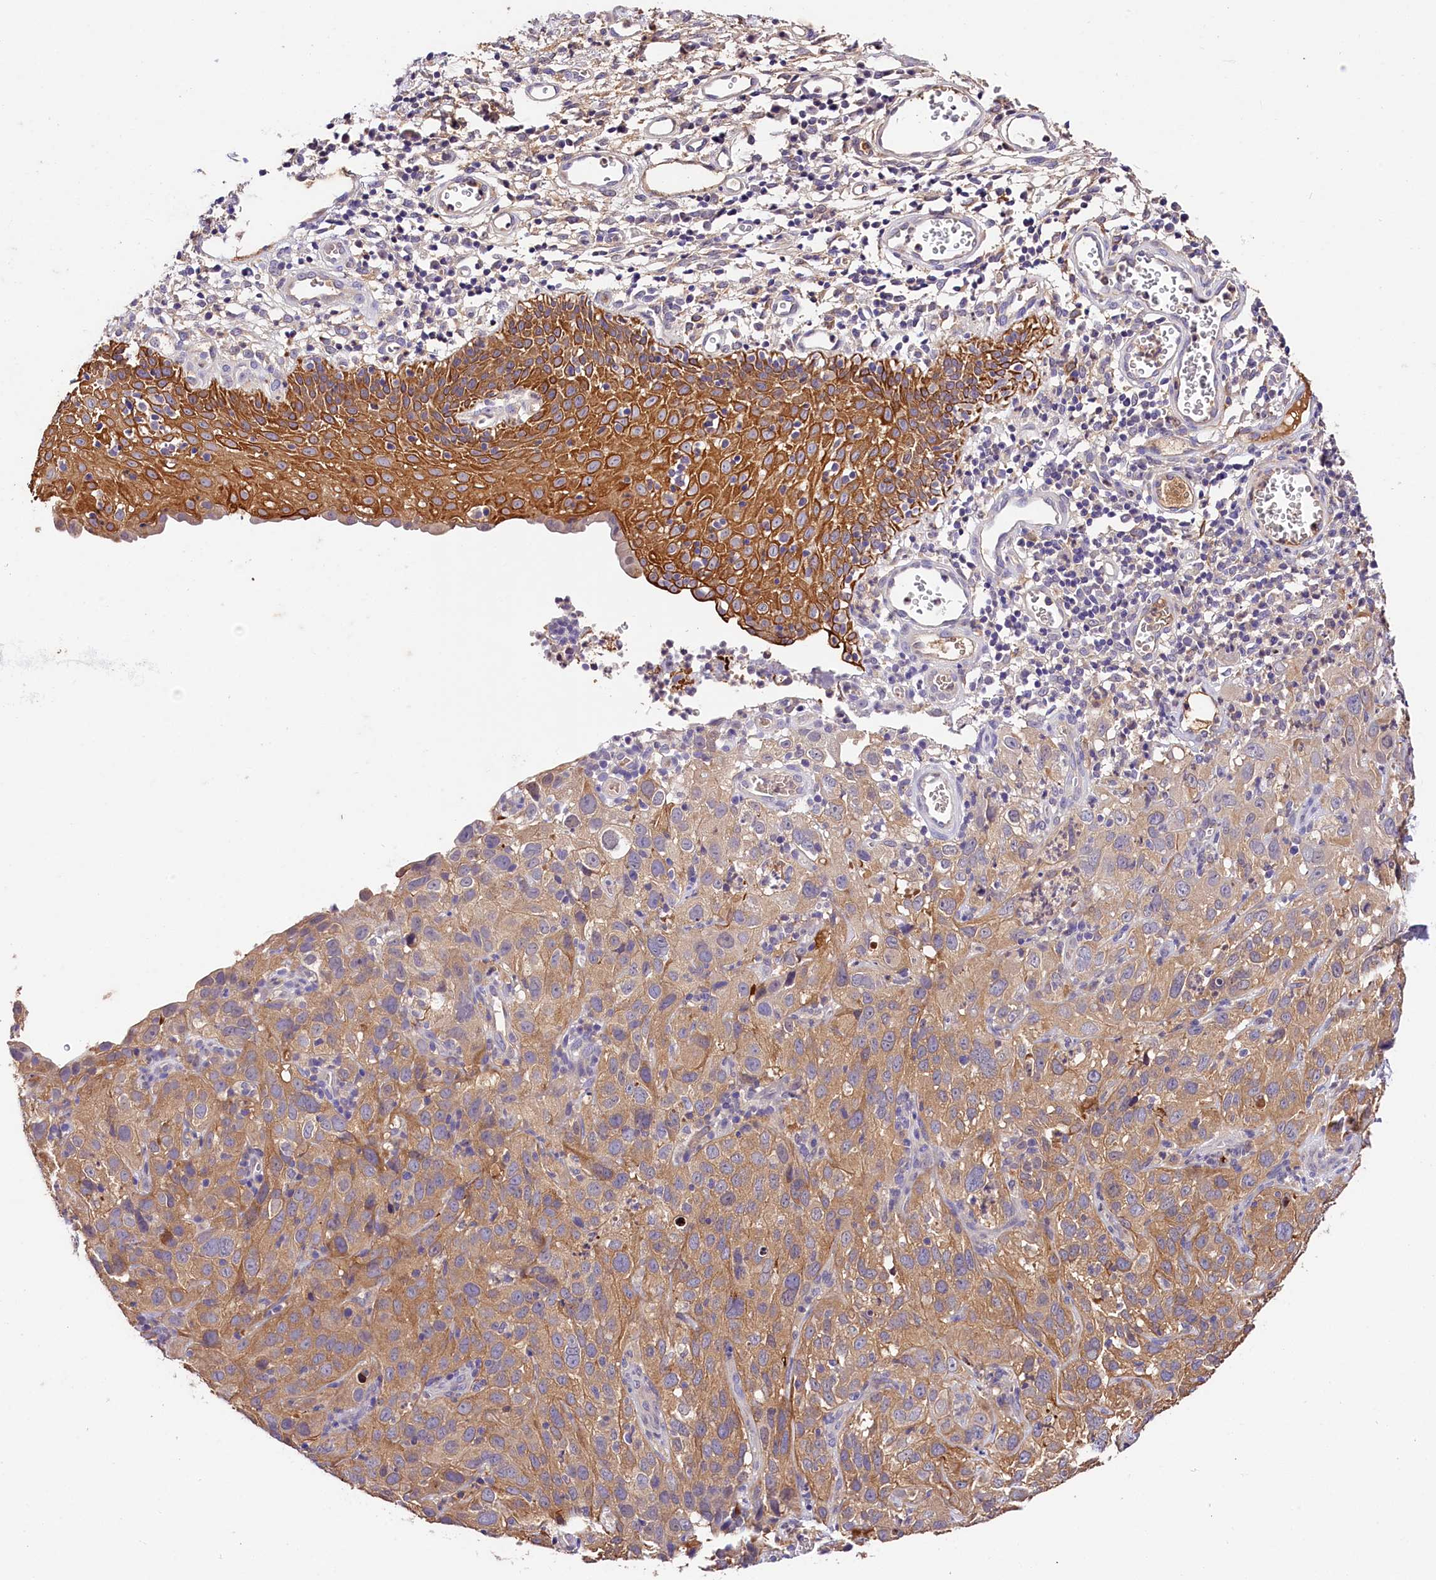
{"staining": {"intensity": "moderate", "quantity": ">75%", "location": "cytoplasmic/membranous"}, "tissue": "cervical cancer", "cell_type": "Tumor cells", "image_type": "cancer", "snomed": [{"axis": "morphology", "description": "Squamous cell carcinoma, NOS"}, {"axis": "topography", "description": "Cervix"}], "caption": "Protein staining of cervical squamous cell carcinoma tissue shows moderate cytoplasmic/membranous expression in approximately >75% of tumor cells.", "gene": "ARMC6", "patient": {"sex": "female", "age": 32}}